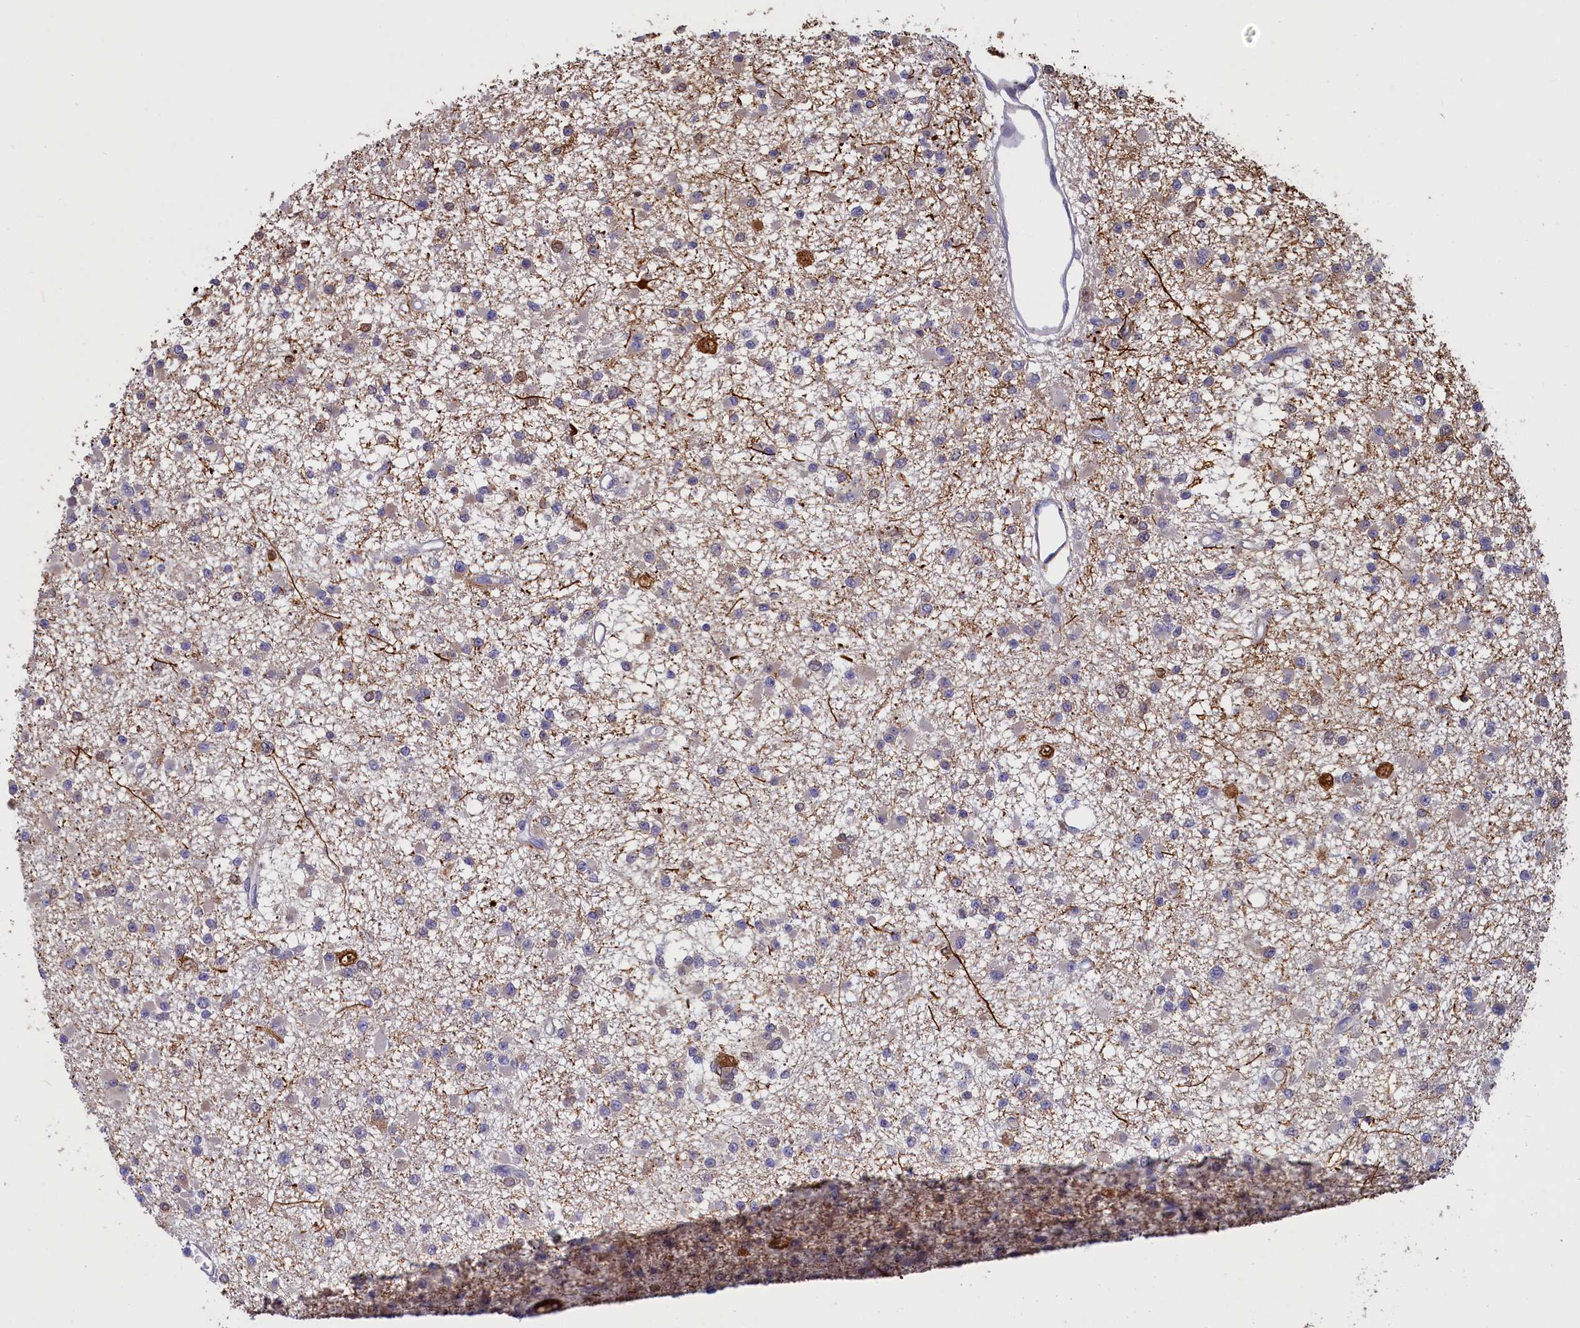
{"staining": {"intensity": "negative", "quantity": "none", "location": "none"}, "tissue": "glioma", "cell_type": "Tumor cells", "image_type": "cancer", "snomed": [{"axis": "morphology", "description": "Glioma, malignant, Low grade"}, {"axis": "topography", "description": "Brain"}], "caption": "Histopathology image shows no protein expression in tumor cells of malignant low-grade glioma tissue.", "gene": "UCHL3", "patient": {"sex": "female", "age": 22}}